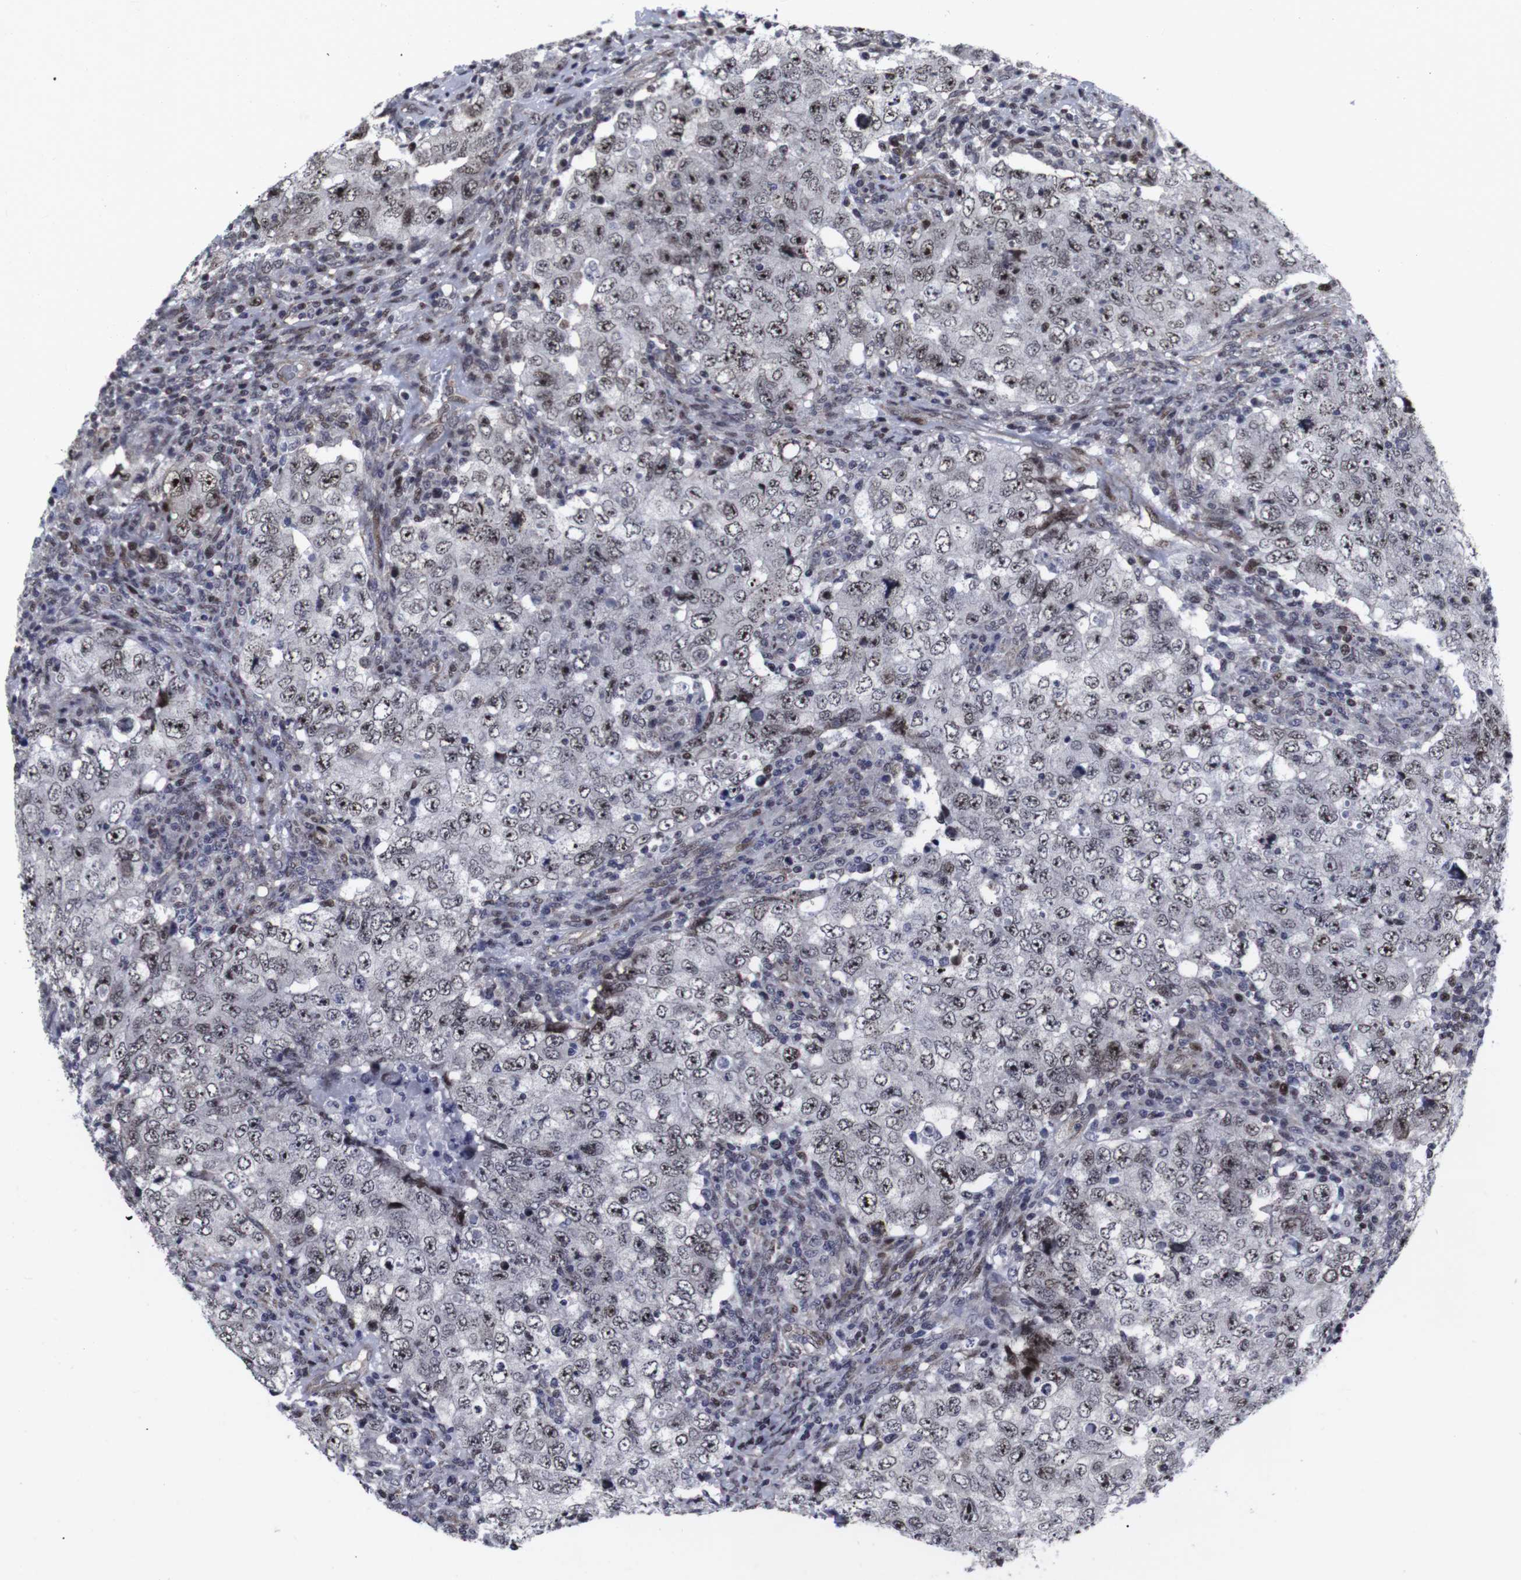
{"staining": {"intensity": "moderate", "quantity": ">75%", "location": "nuclear"}, "tissue": "testis cancer", "cell_type": "Tumor cells", "image_type": "cancer", "snomed": [{"axis": "morphology", "description": "Carcinoma, Embryonal, NOS"}, {"axis": "topography", "description": "Testis"}], "caption": "Human embryonal carcinoma (testis) stained with a protein marker demonstrates moderate staining in tumor cells.", "gene": "MLH1", "patient": {"sex": "male", "age": 26}}